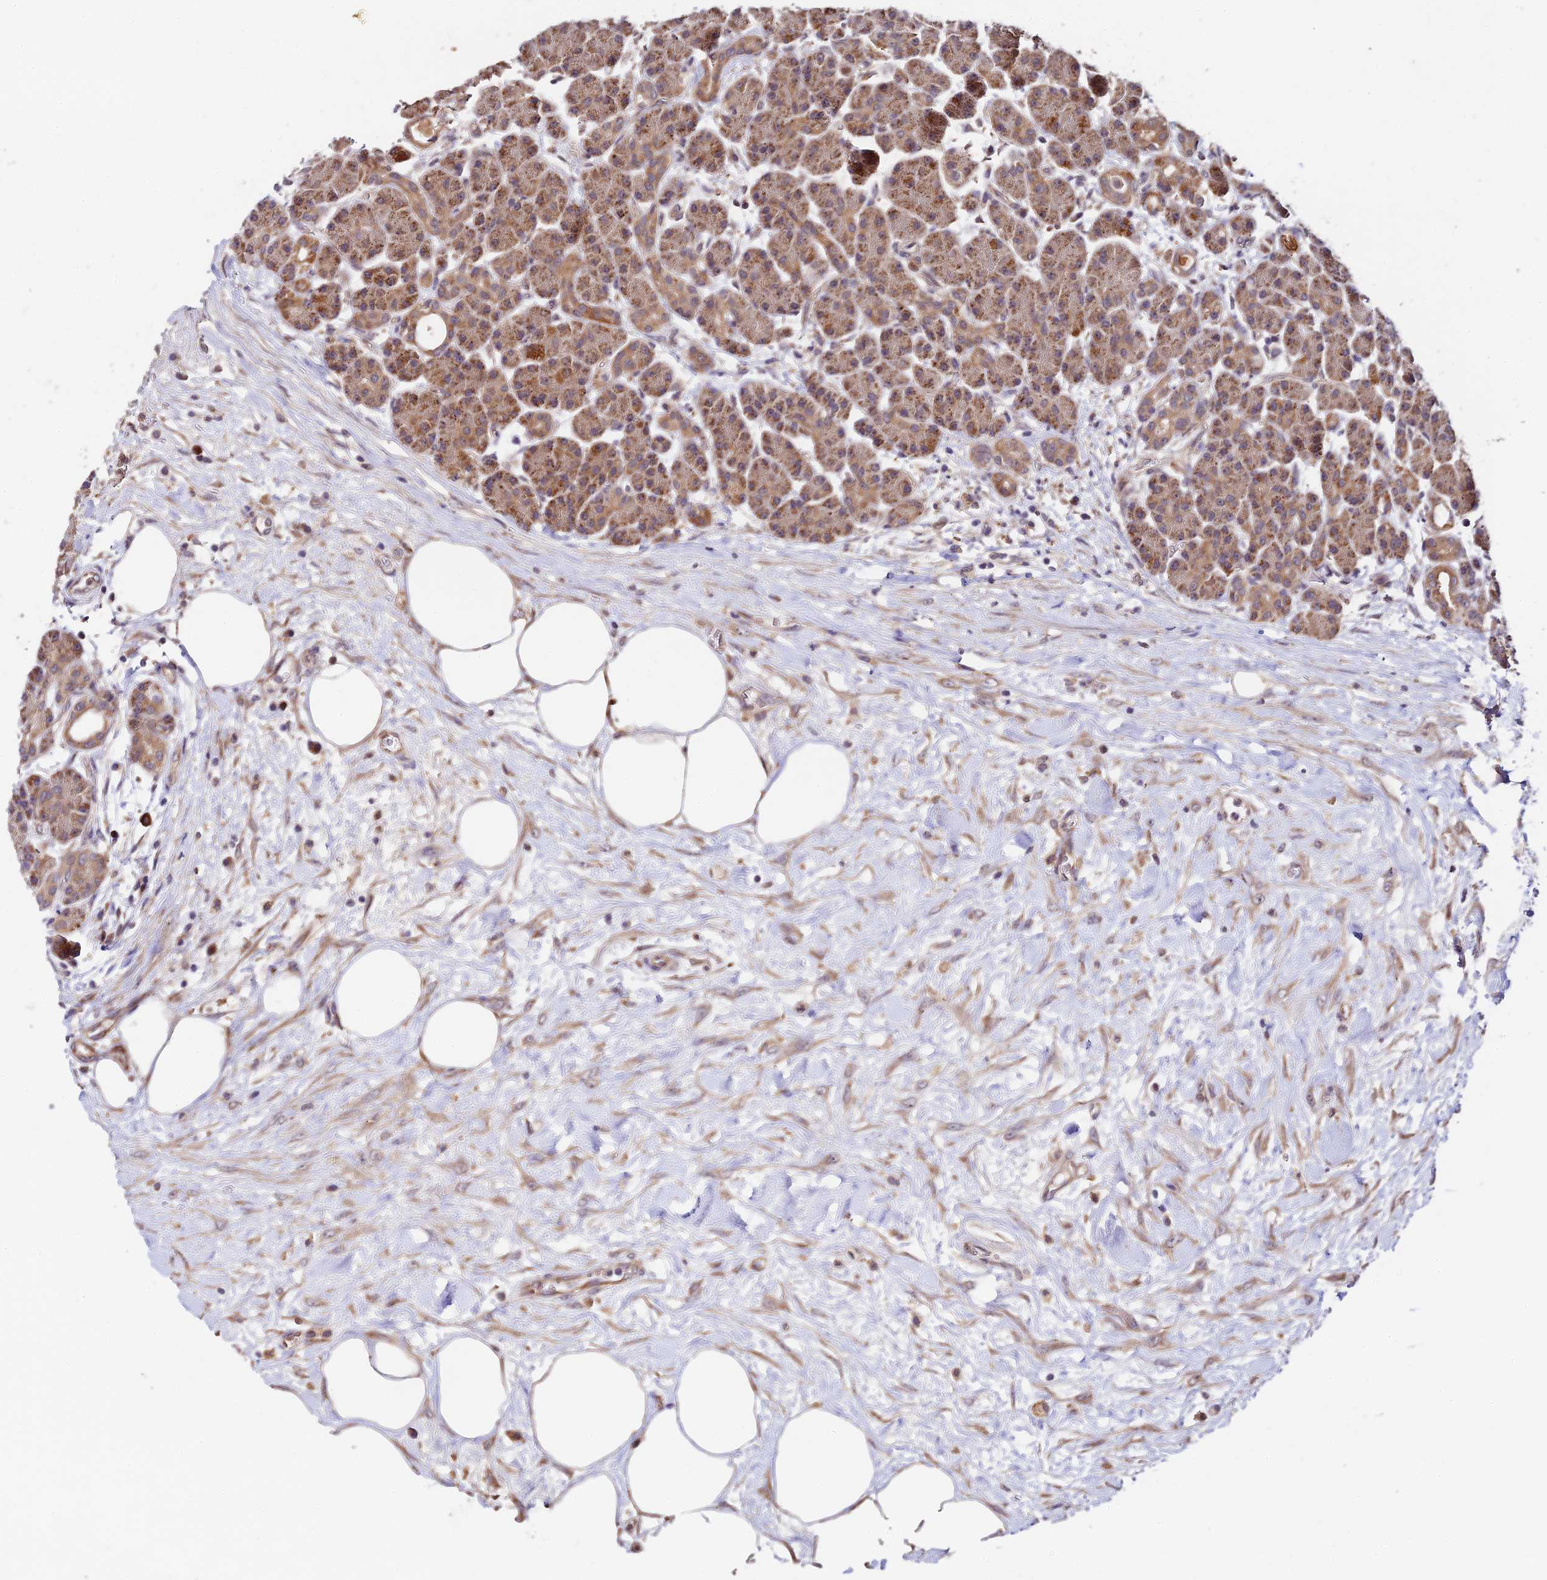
{"staining": {"intensity": "moderate", "quantity": ">75%", "location": "cytoplasmic/membranous"}, "tissue": "pancreas", "cell_type": "Exocrine glandular cells", "image_type": "normal", "snomed": [{"axis": "morphology", "description": "Normal tissue, NOS"}, {"axis": "topography", "description": "Pancreas"}], "caption": "Immunohistochemistry (DAB) staining of benign human pancreas exhibits moderate cytoplasmic/membranous protein staining in approximately >75% of exocrine glandular cells. (IHC, brightfield microscopy, high magnification).", "gene": "C3orf20", "patient": {"sex": "male", "age": 63}}